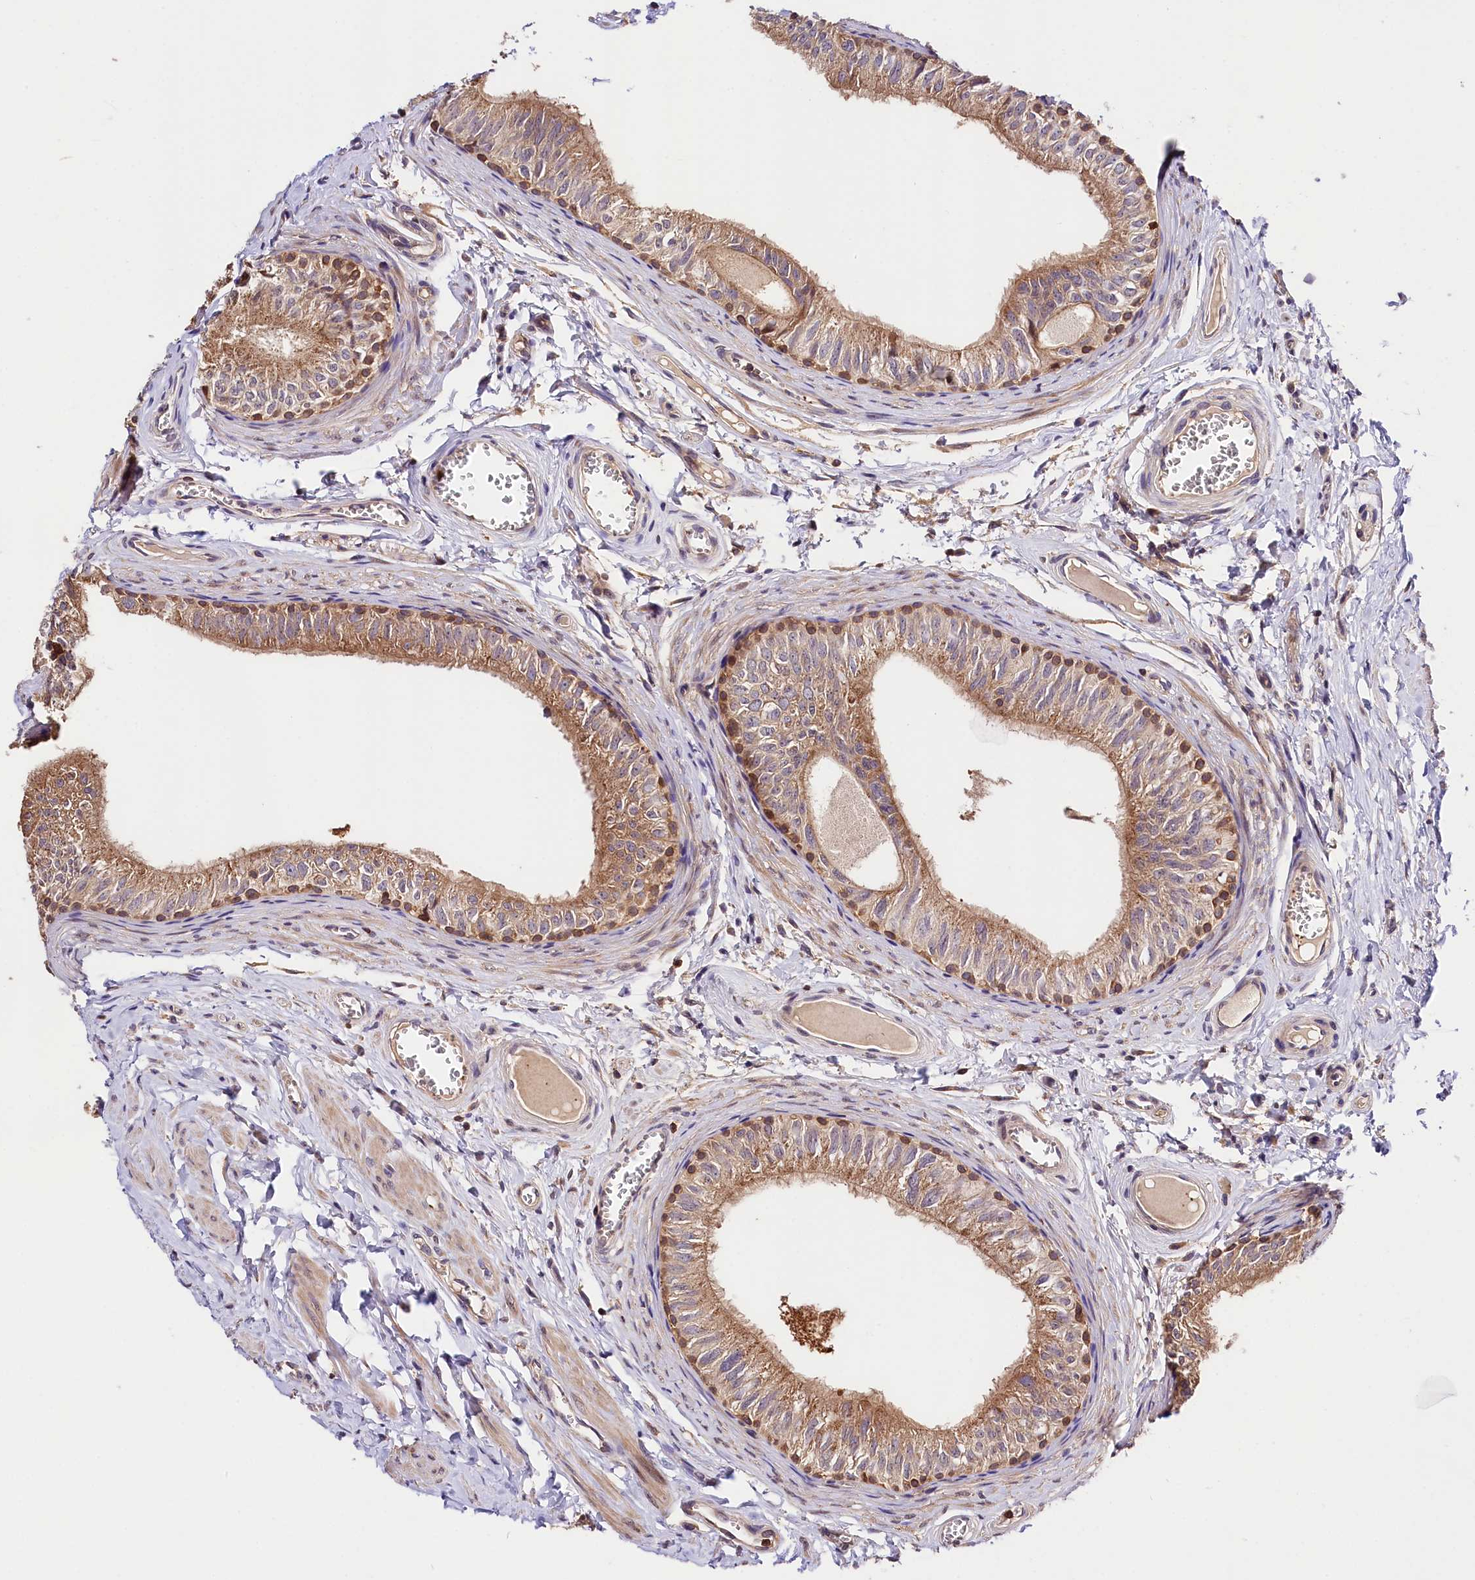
{"staining": {"intensity": "moderate", "quantity": ">75%", "location": "cytoplasmic/membranous"}, "tissue": "epididymis", "cell_type": "Glandular cells", "image_type": "normal", "snomed": [{"axis": "morphology", "description": "Normal tissue, NOS"}, {"axis": "topography", "description": "Epididymis"}], "caption": "Immunohistochemical staining of unremarkable human epididymis displays >75% levels of moderate cytoplasmic/membranous protein positivity in approximately >75% of glandular cells.", "gene": "KPTN", "patient": {"sex": "male", "age": 42}}